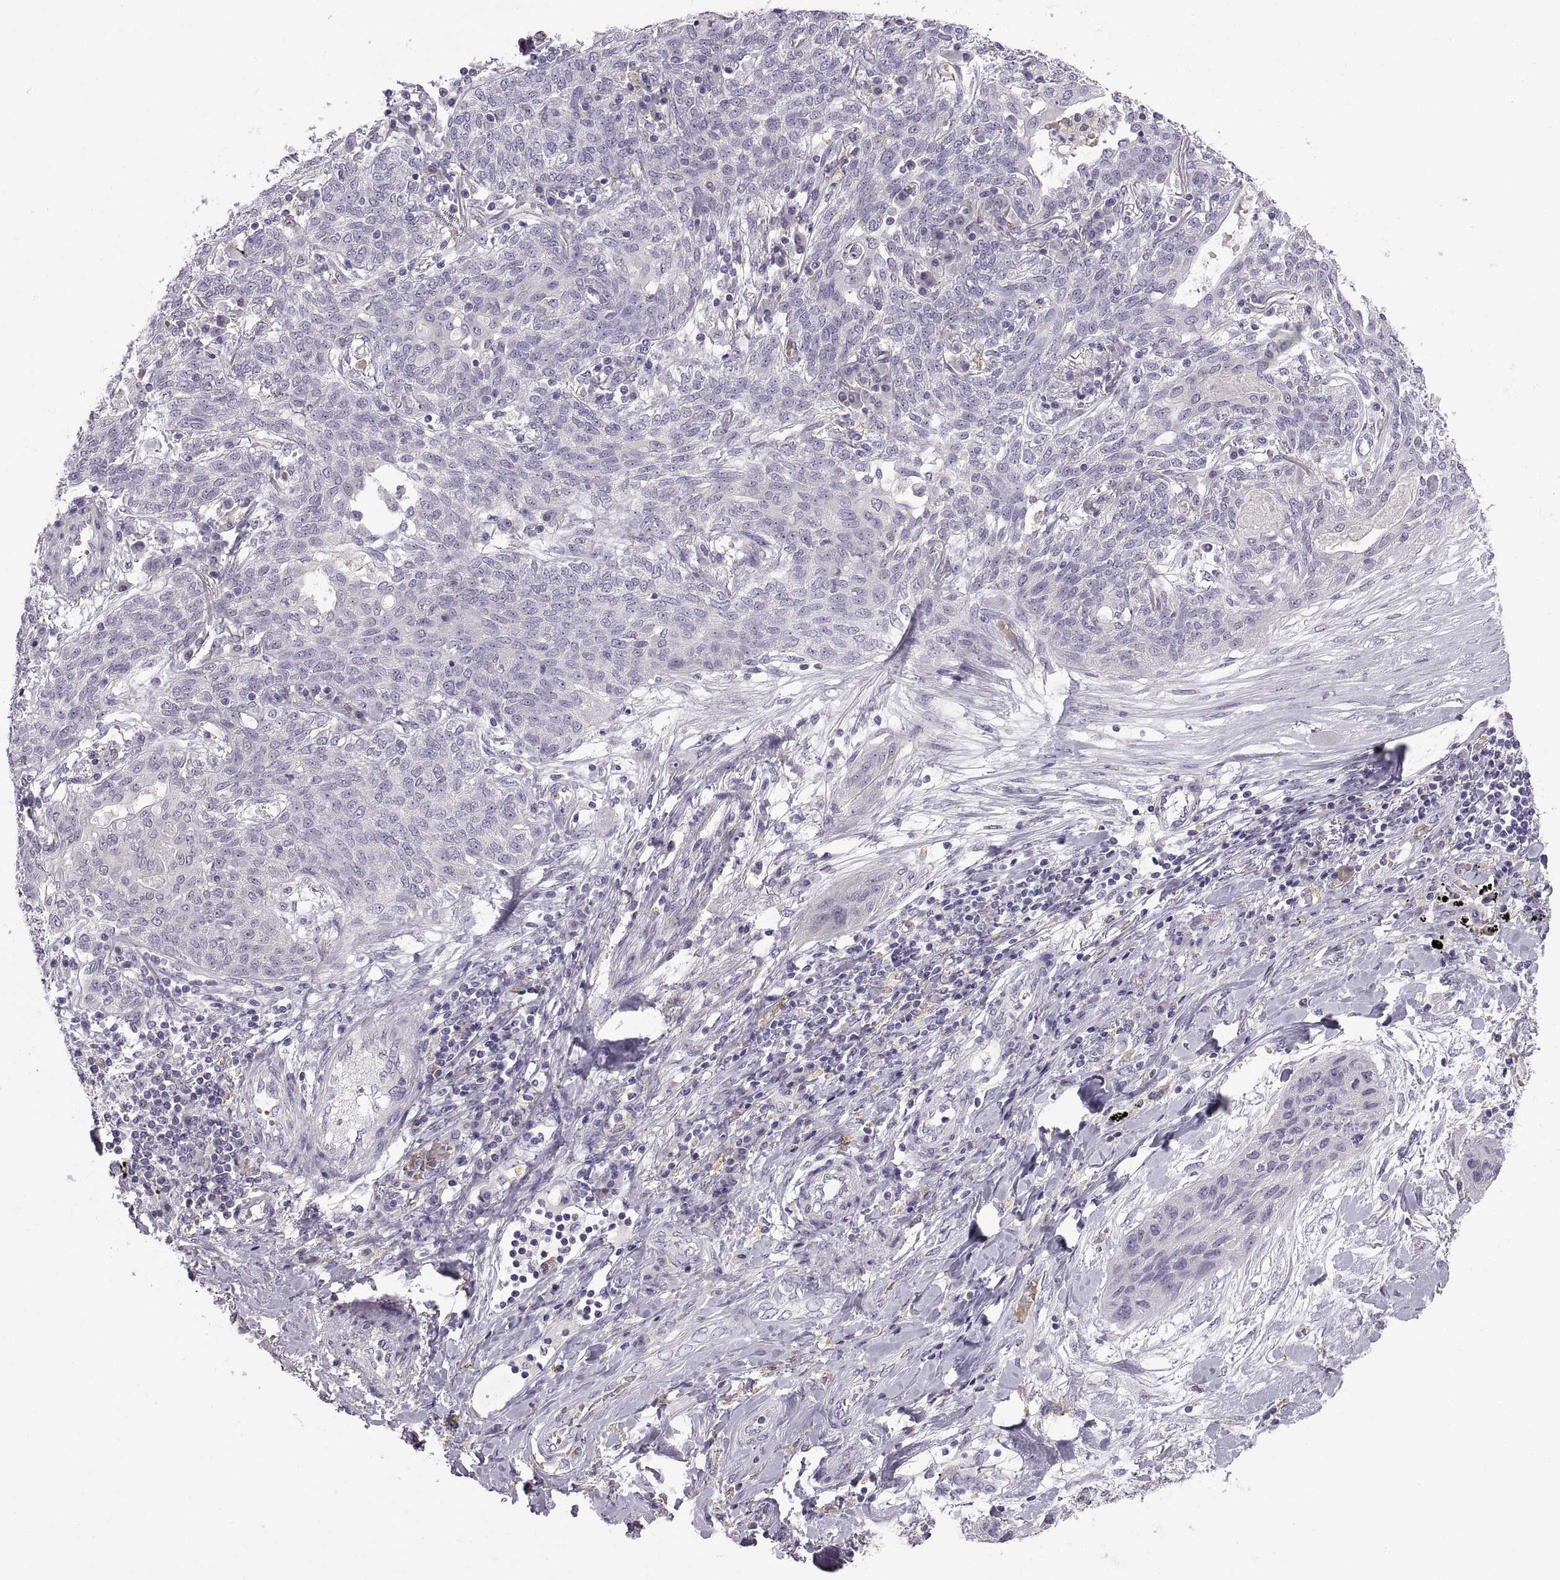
{"staining": {"intensity": "negative", "quantity": "none", "location": "none"}, "tissue": "lung cancer", "cell_type": "Tumor cells", "image_type": "cancer", "snomed": [{"axis": "morphology", "description": "Squamous cell carcinoma, NOS"}, {"axis": "topography", "description": "Lung"}], "caption": "IHC photomicrograph of human lung cancer stained for a protein (brown), which exhibits no positivity in tumor cells.", "gene": "MEIOC", "patient": {"sex": "female", "age": 70}}